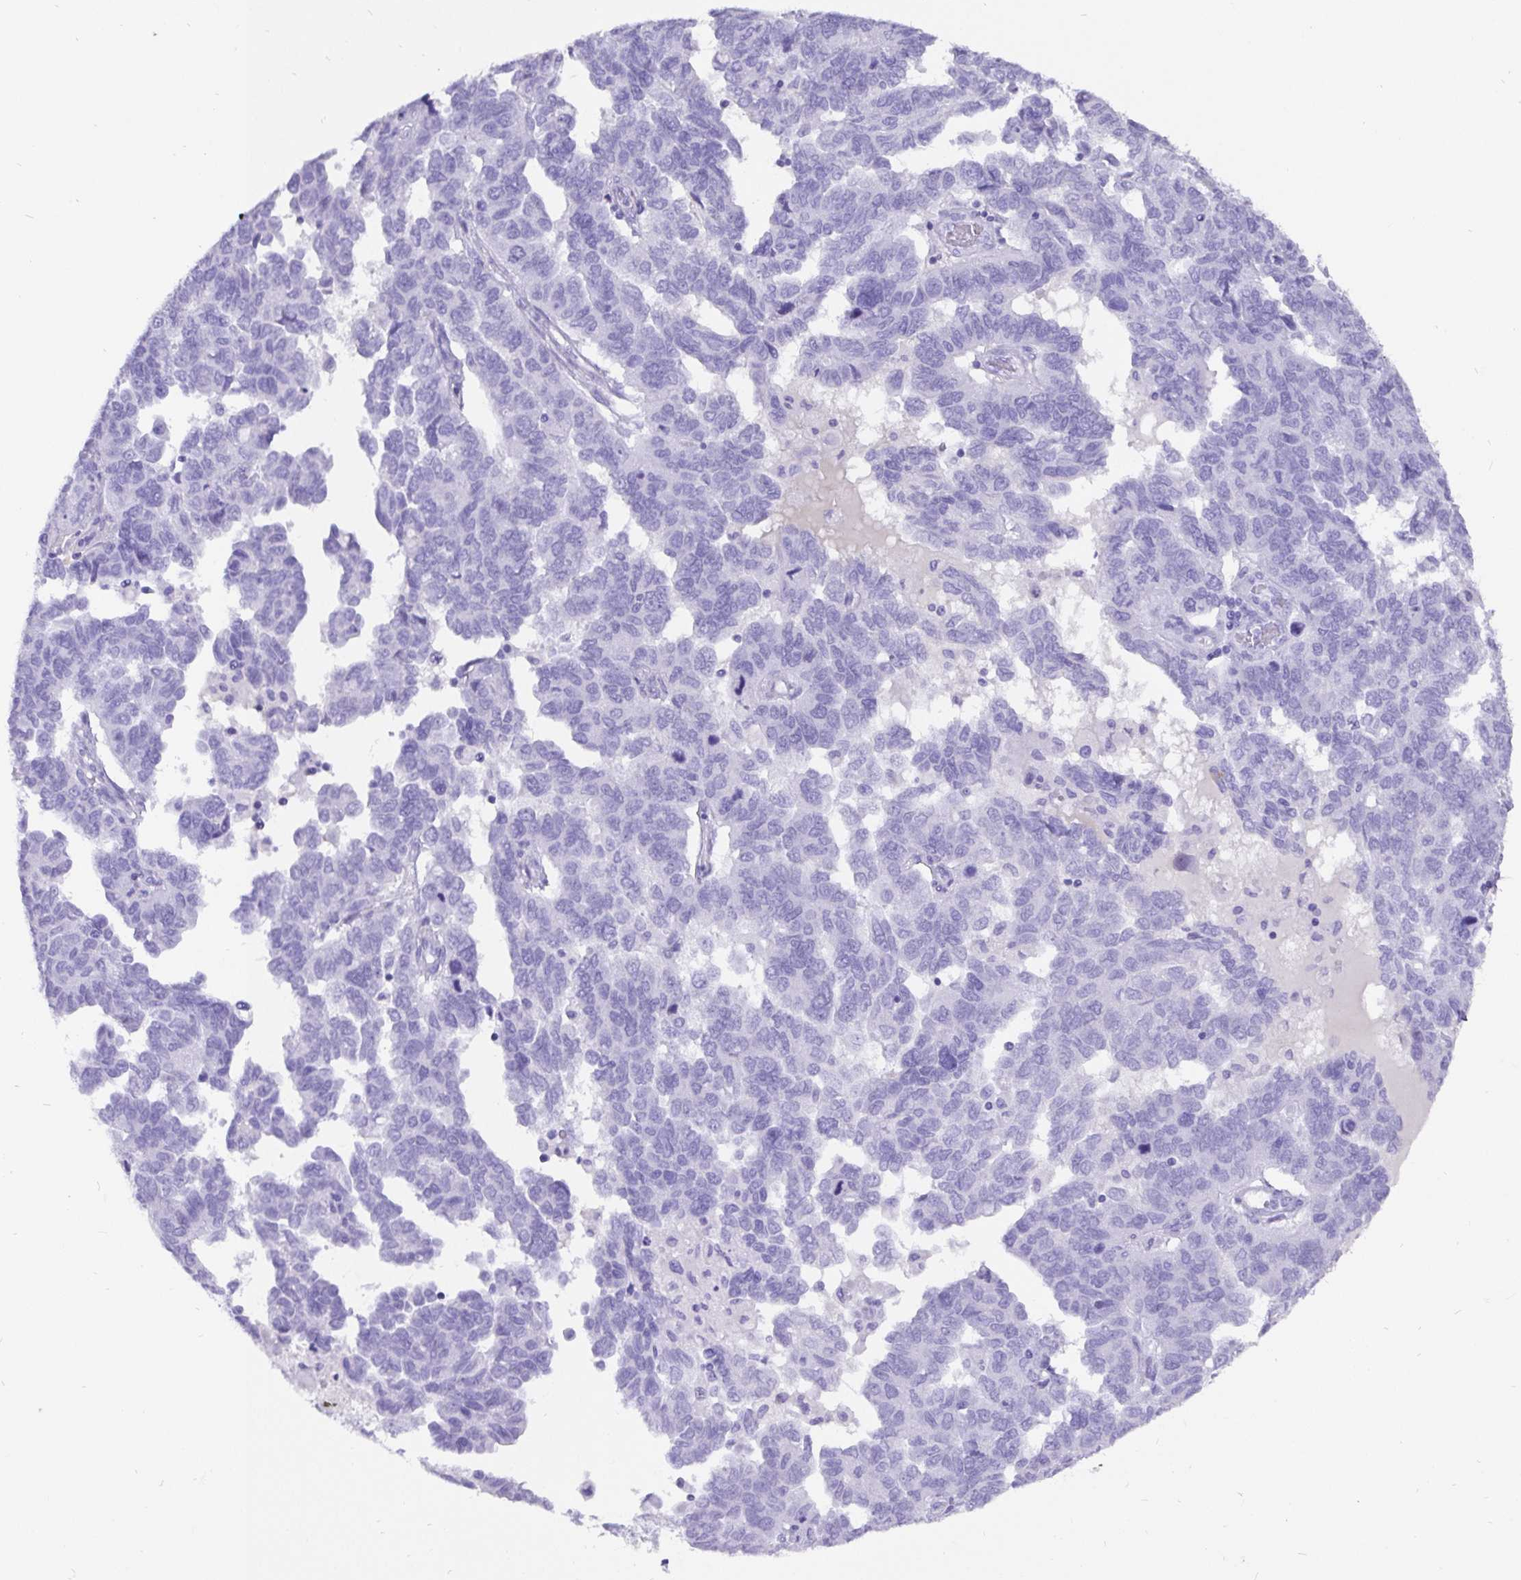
{"staining": {"intensity": "negative", "quantity": "none", "location": "none"}, "tissue": "ovarian cancer", "cell_type": "Tumor cells", "image_type": "cancer", "snomed": [{"axis": "morphology", "description": "Cystadenocarcinoma, serous, NOS"}, {"axis": "topography", "description": "Ovary"}], "caption": "Immunohistochemistry micrograph of ovarian serous cystadenocarcinoma stained for a protein (brown), which demonstrates no expression in tumor cells.", "gene": "KRT13", "patient": {"sex": "female", "age": 64}}